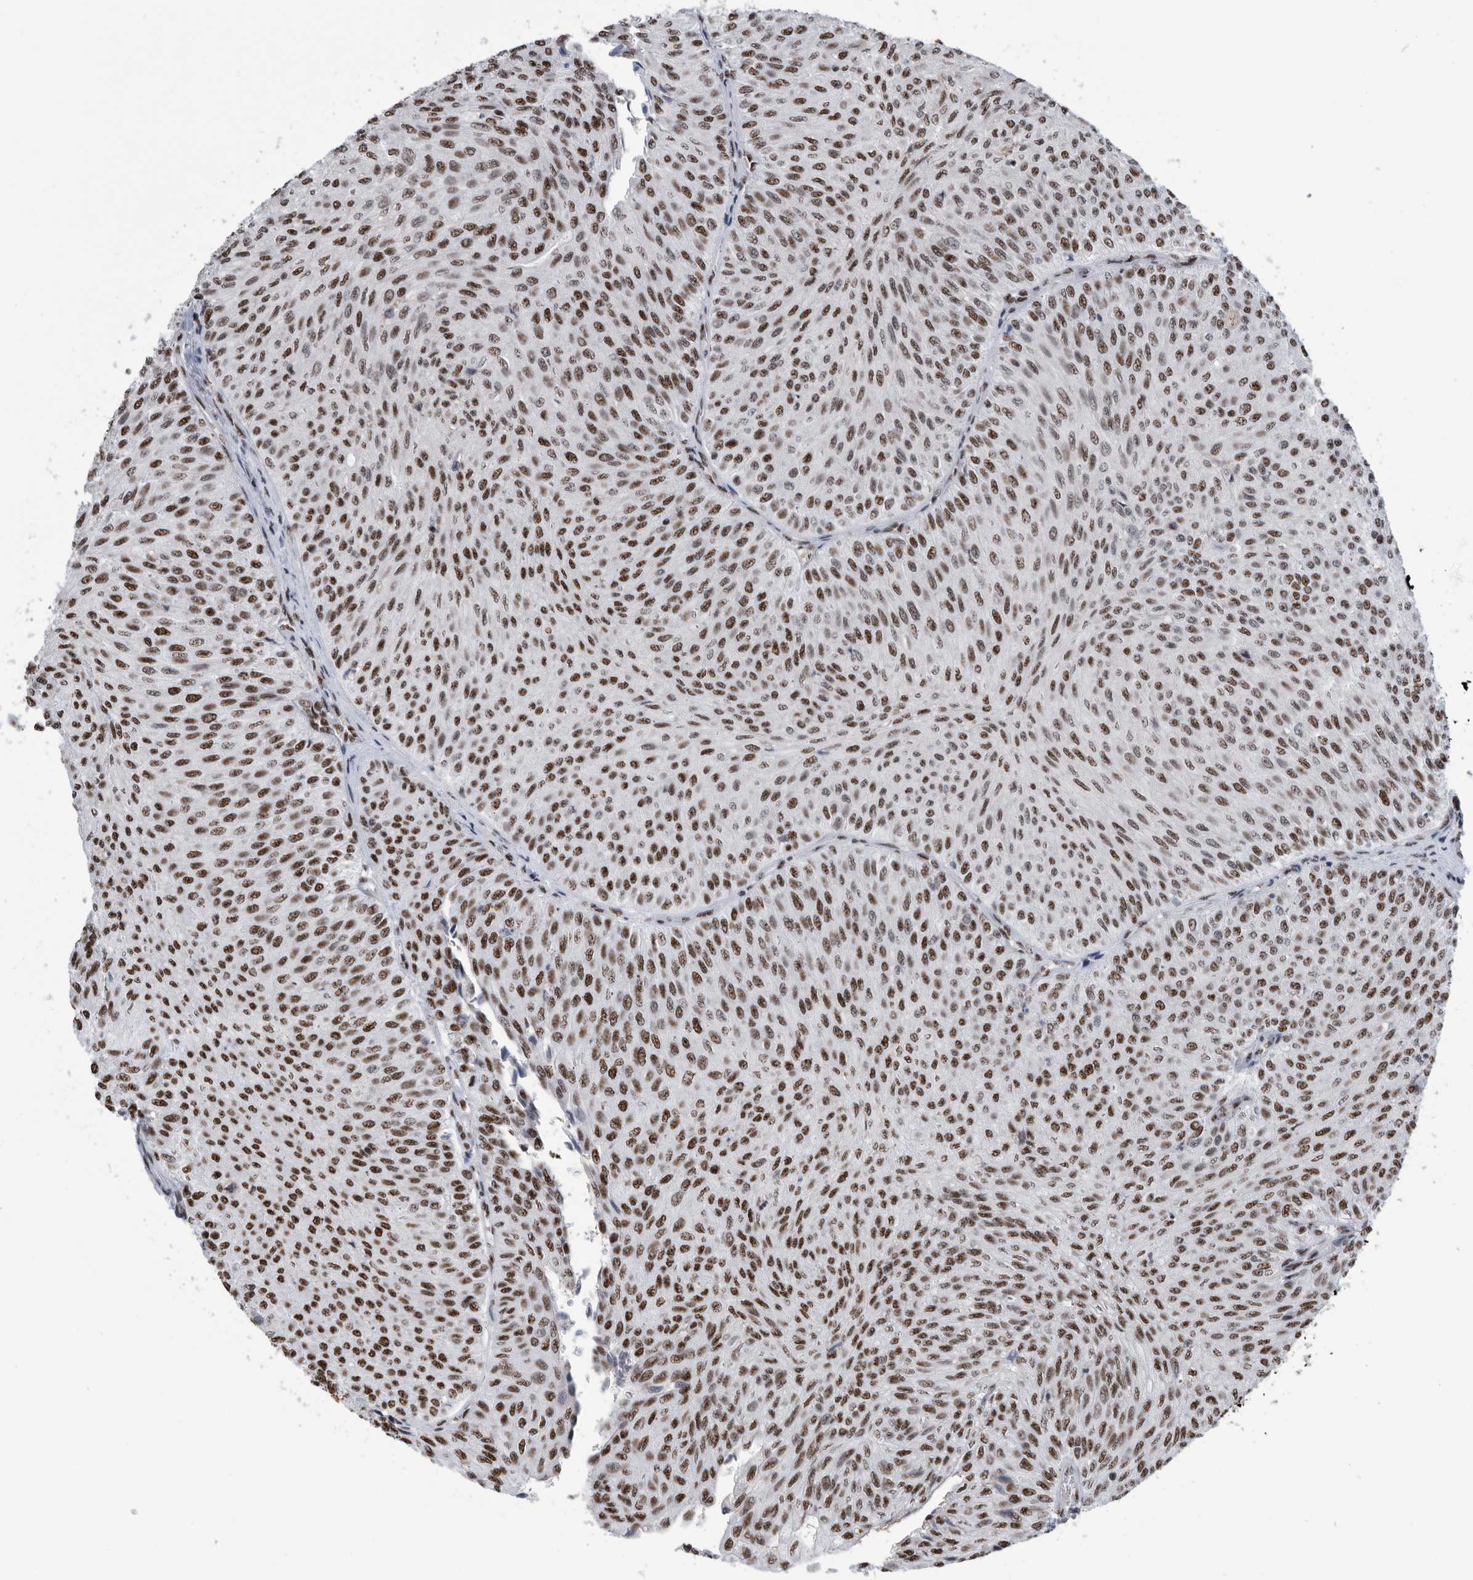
{"staining": {"intensity": "strong", "quantity": ">75%", "location": "nuclear"}, "tissue": "urothelial cancer", "cell_type": "Tumor cells", "image_type": "cancer", "snomed": [{"axis": "morphology", "description": "Urothelial carcinoma, Low grade"}, {"axis": "topography", "description": "Urinary bladder"}], "caption": "IHC (DAB (3,3'-diaminobenzidine)) staining of urothelial carcinoma (low-grade) exhibits strong nuclear protein staining in approximately >75% of tumor cells.", "gene": "SF3A1", "patient": {"sex": "male", "age": 78}}